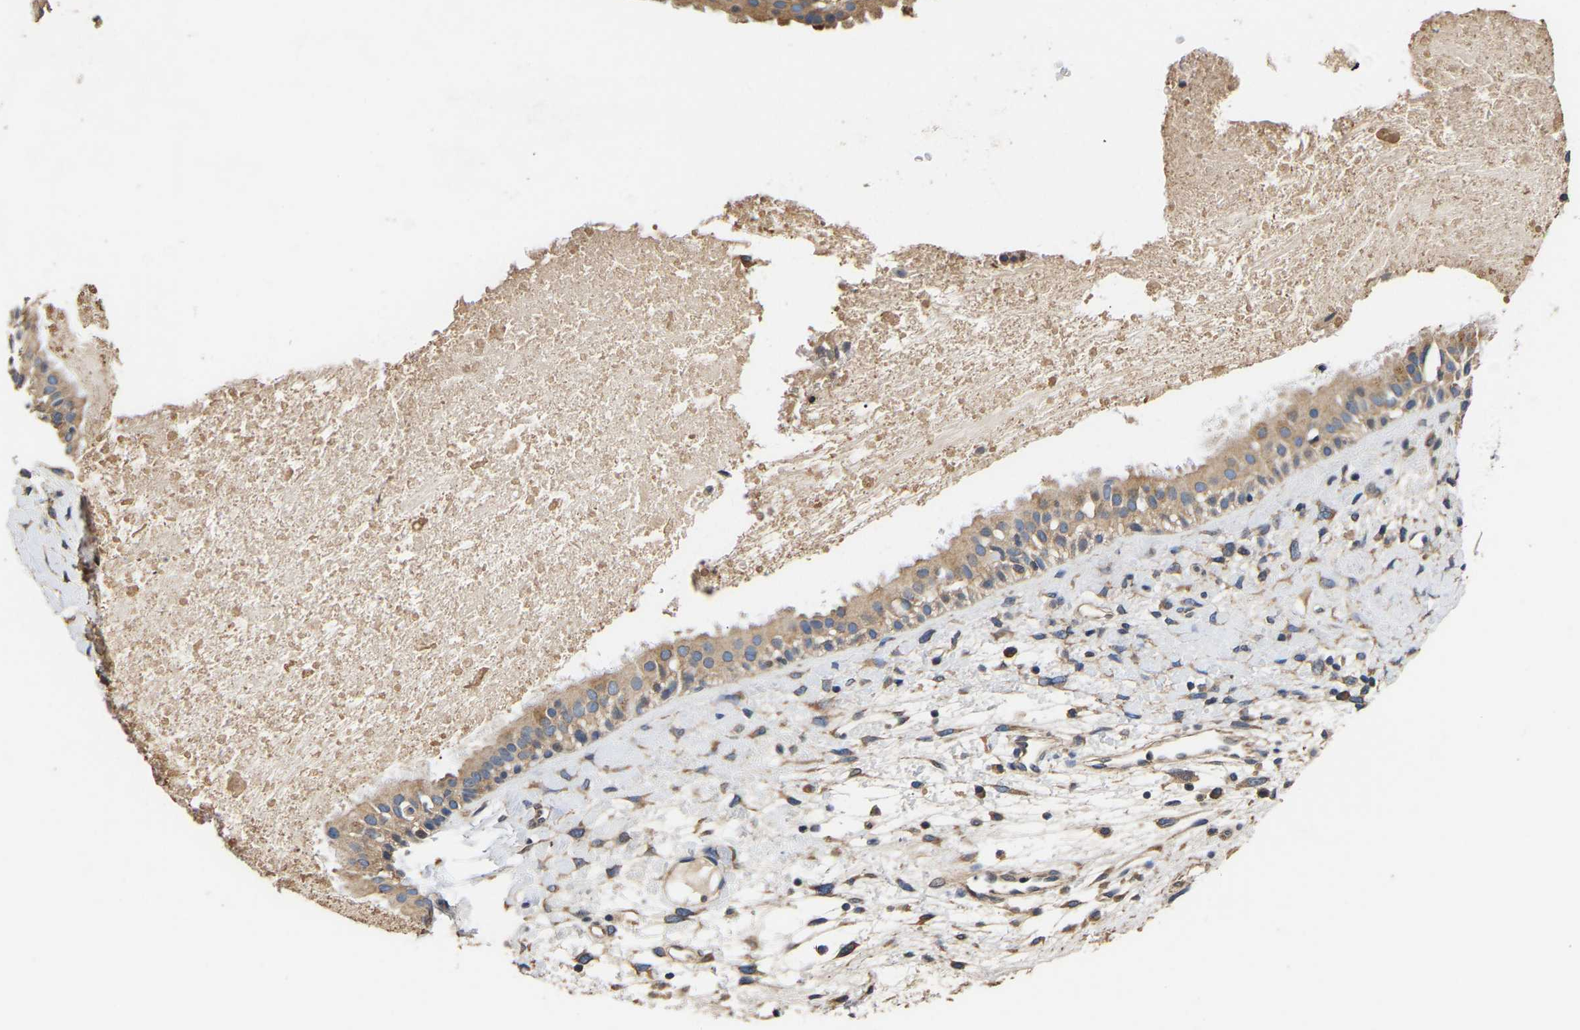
{"staining": {"intensity": "moderate", "quantity": ">75%", "location": "cytoplasmic/membranous"}, "tissue": "nasopharynx", "cell_type": "Respiratory epithelial cells", "image_type": "normal", "snomed": [{"axis": "morphology", "description": "Normal tissue, NOS"}, {"axis": "topography", "description": "Nasopharynx"}], "caption": "Normal nasopharynx demonstrates moderate cytoplasmic/membranous expression in approximately >75% of respiratory epithelial cells, visualized by immunohistochemistry.", "gene": "AIMP2", "patient": {"sex": "male", "age": 22}}